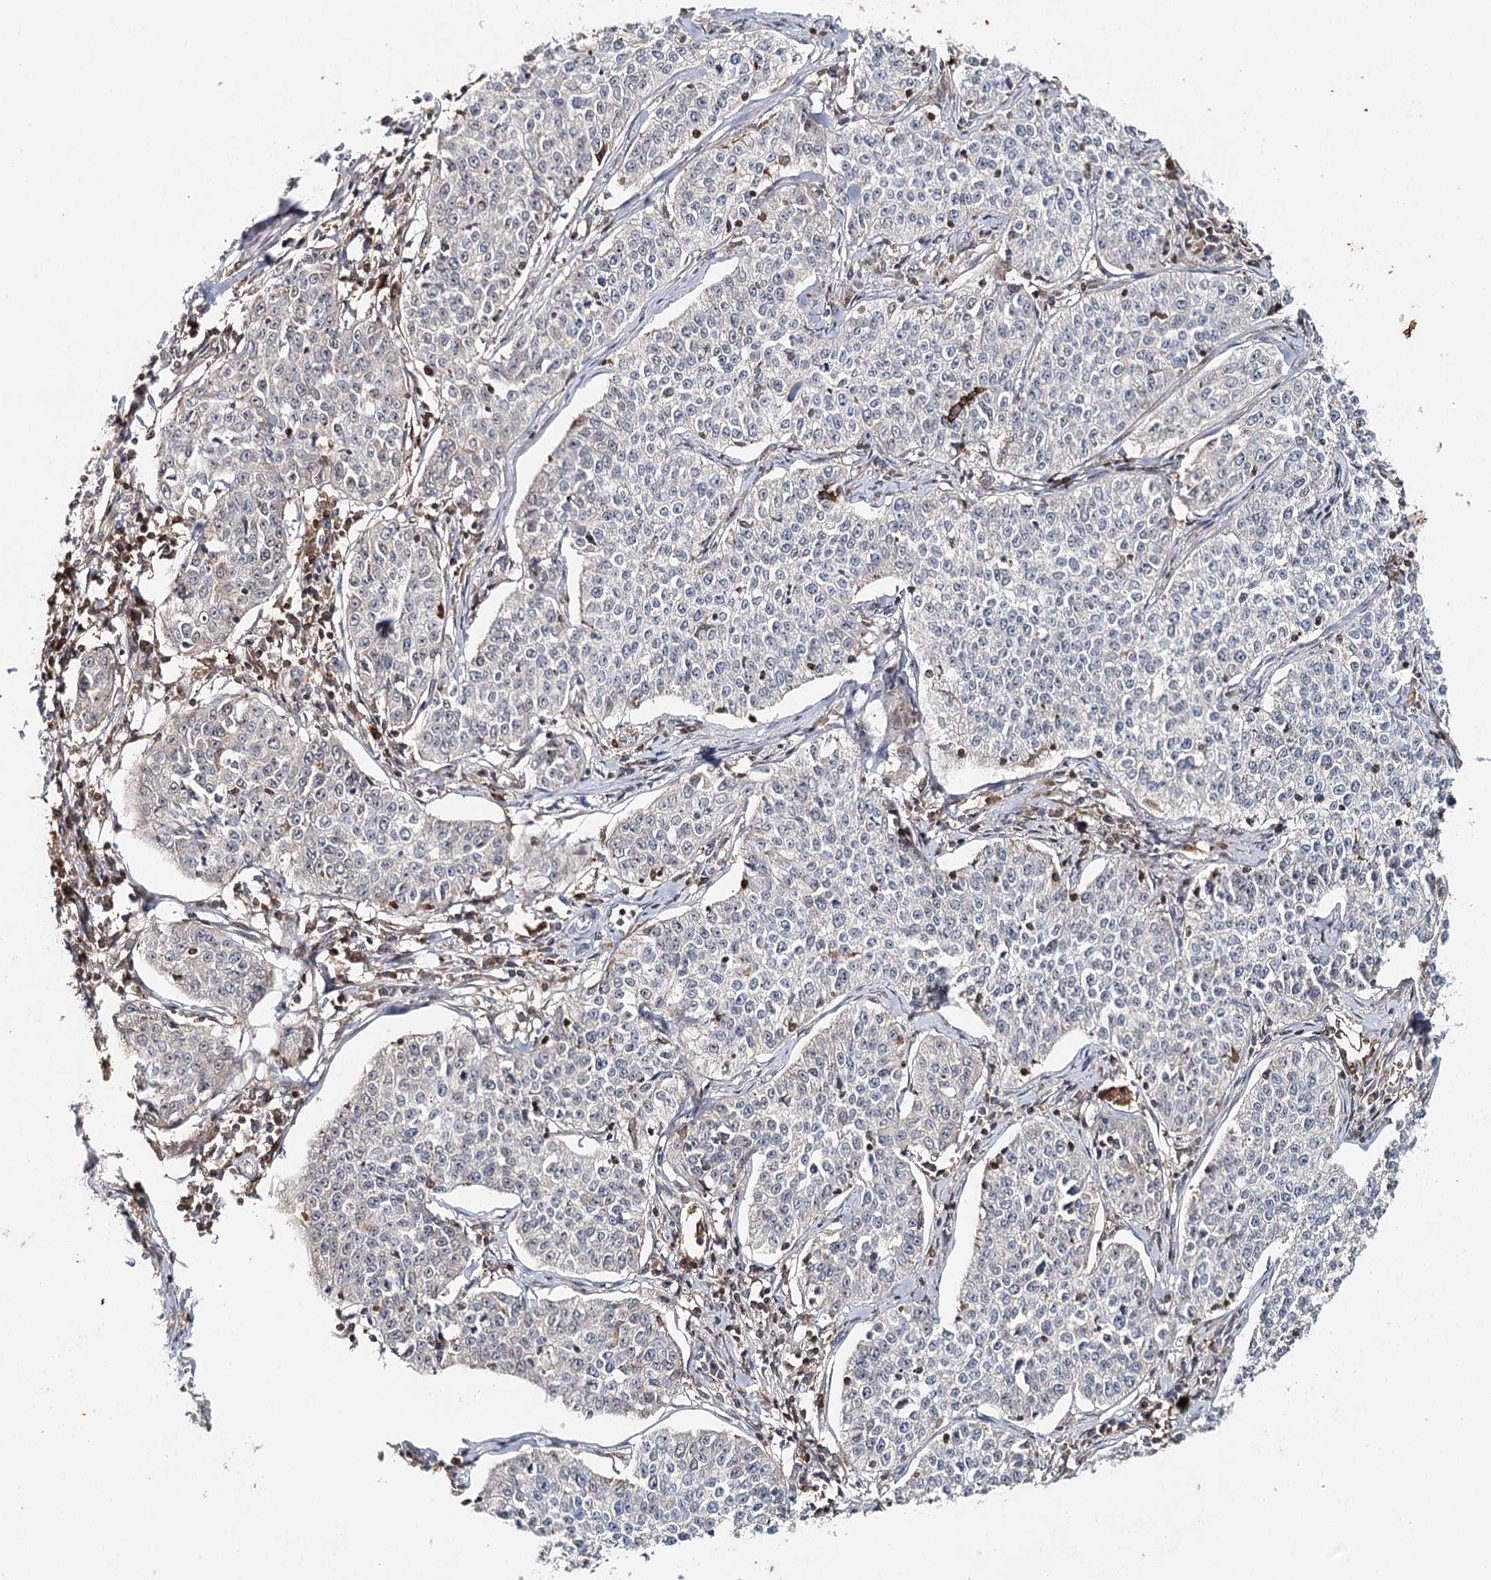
{"staining": {"intensity": "moderate", "quantity": "<25%", "location": "cytoplasmic/membranous"}, "tissue": "cervical cancer", "cell_type": "Tumor cells", "image_type": "cancer", "snomed": [{"axis": "morphology", "description": "Squamous cell carcinoma, NOS"}, {"axis": "topography", "description": "Cervix"}], "caption": "This photomicrograph shows immunohistochemistry (IHC) staining of cervical cancer, with low moderate cytoplasmic/membranous staining in about <25% of tumor cells.", "gene": "SLC41A2", "patient": {"sex": "female", "age": 35}}